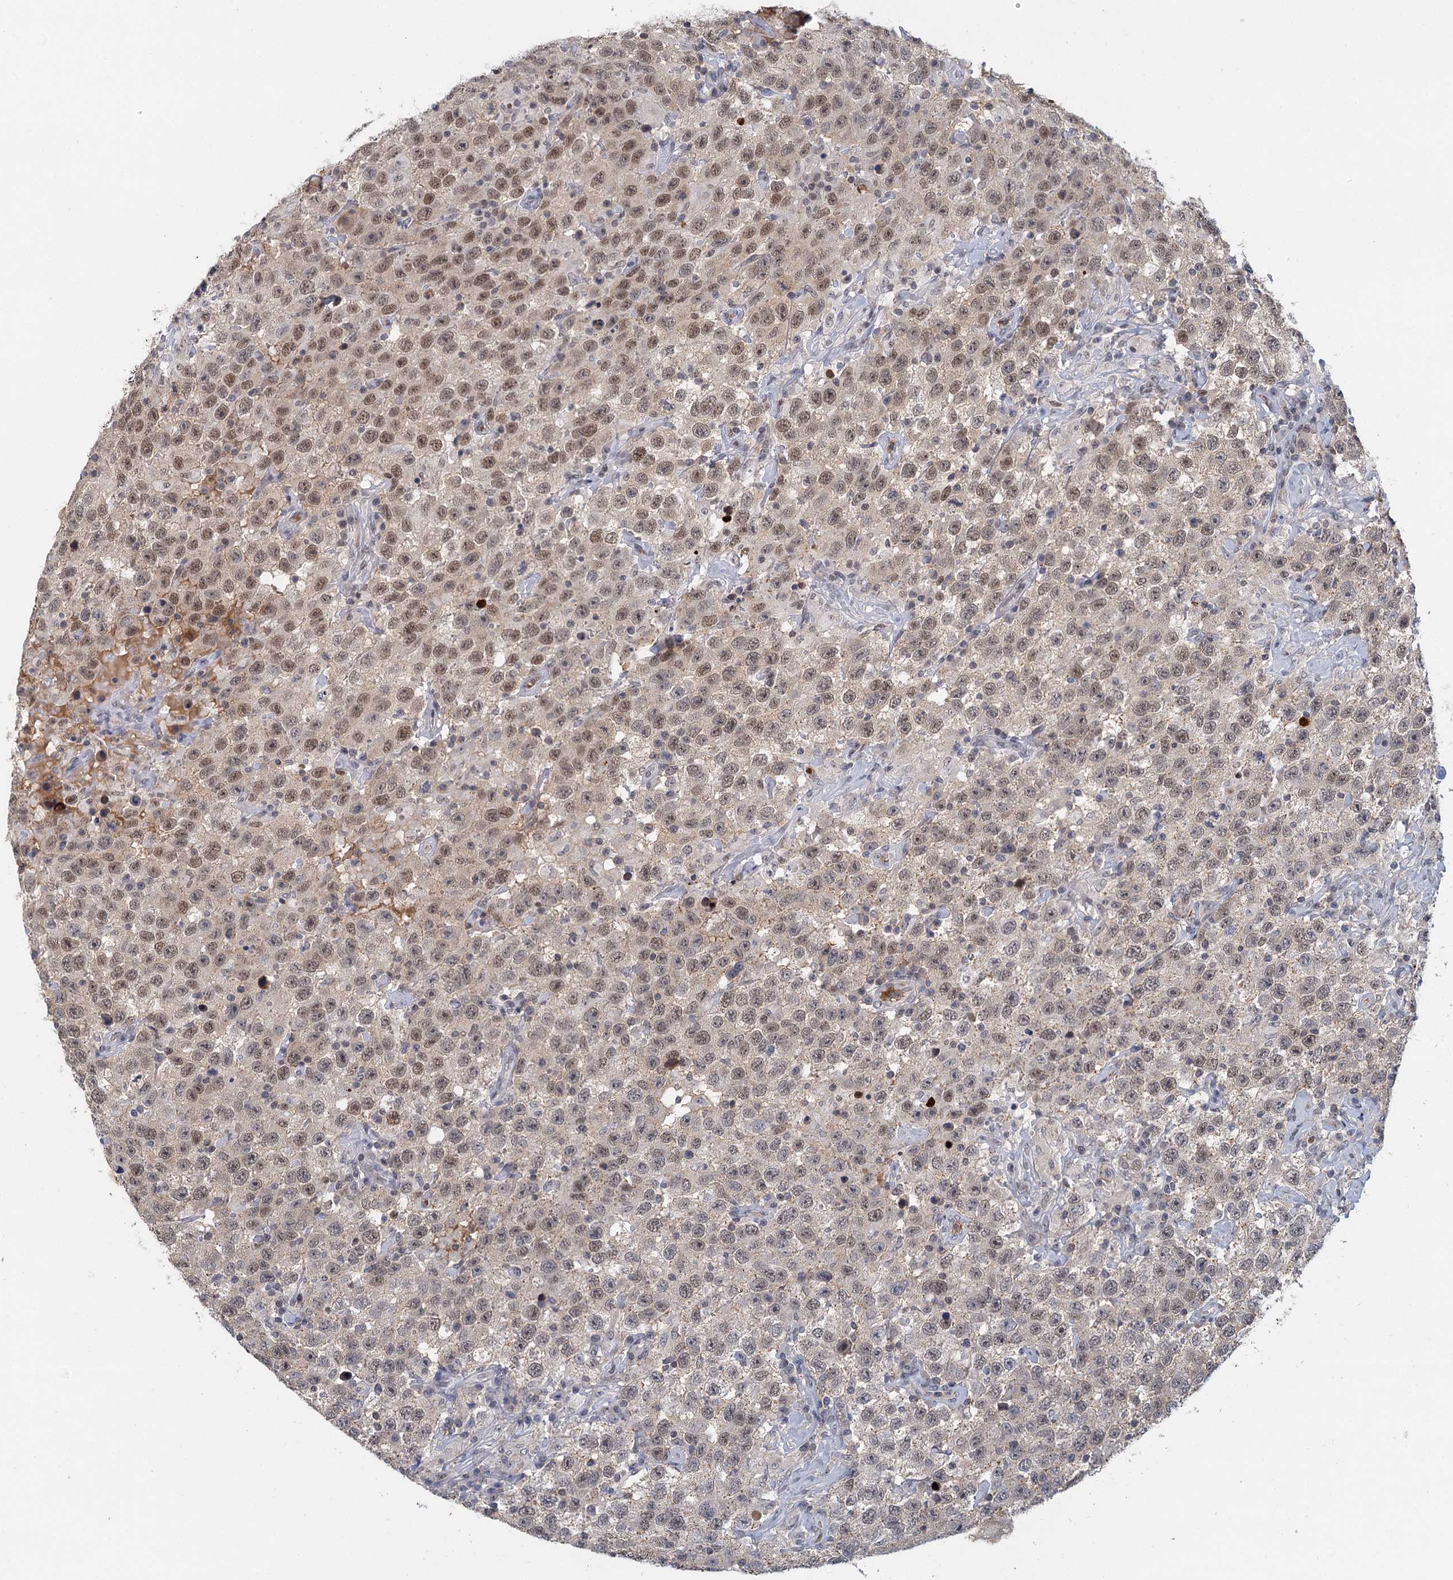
{"staining": {"intensity": "moderate", "quantity": "25%-75%", "location": "nuclear"}, "tissue": "testis cancer", "cell_type": "Tumor cells", "image_type": "cancer", "snomed": [{"axis": "morphology", "description": "Seminoma, NOS"}, {"axis": "topography", "description": "Testis"}], "caption": "This micrograph displays testis seminoma stained with immunohistochemistry to label a protein in brown. The nuclear of tumor cells show moderate positivity for the protein. Nuclei are counter-stained blue.", "gene": "GPATCH11", "patient": {"sex": "male", "age": 41}}